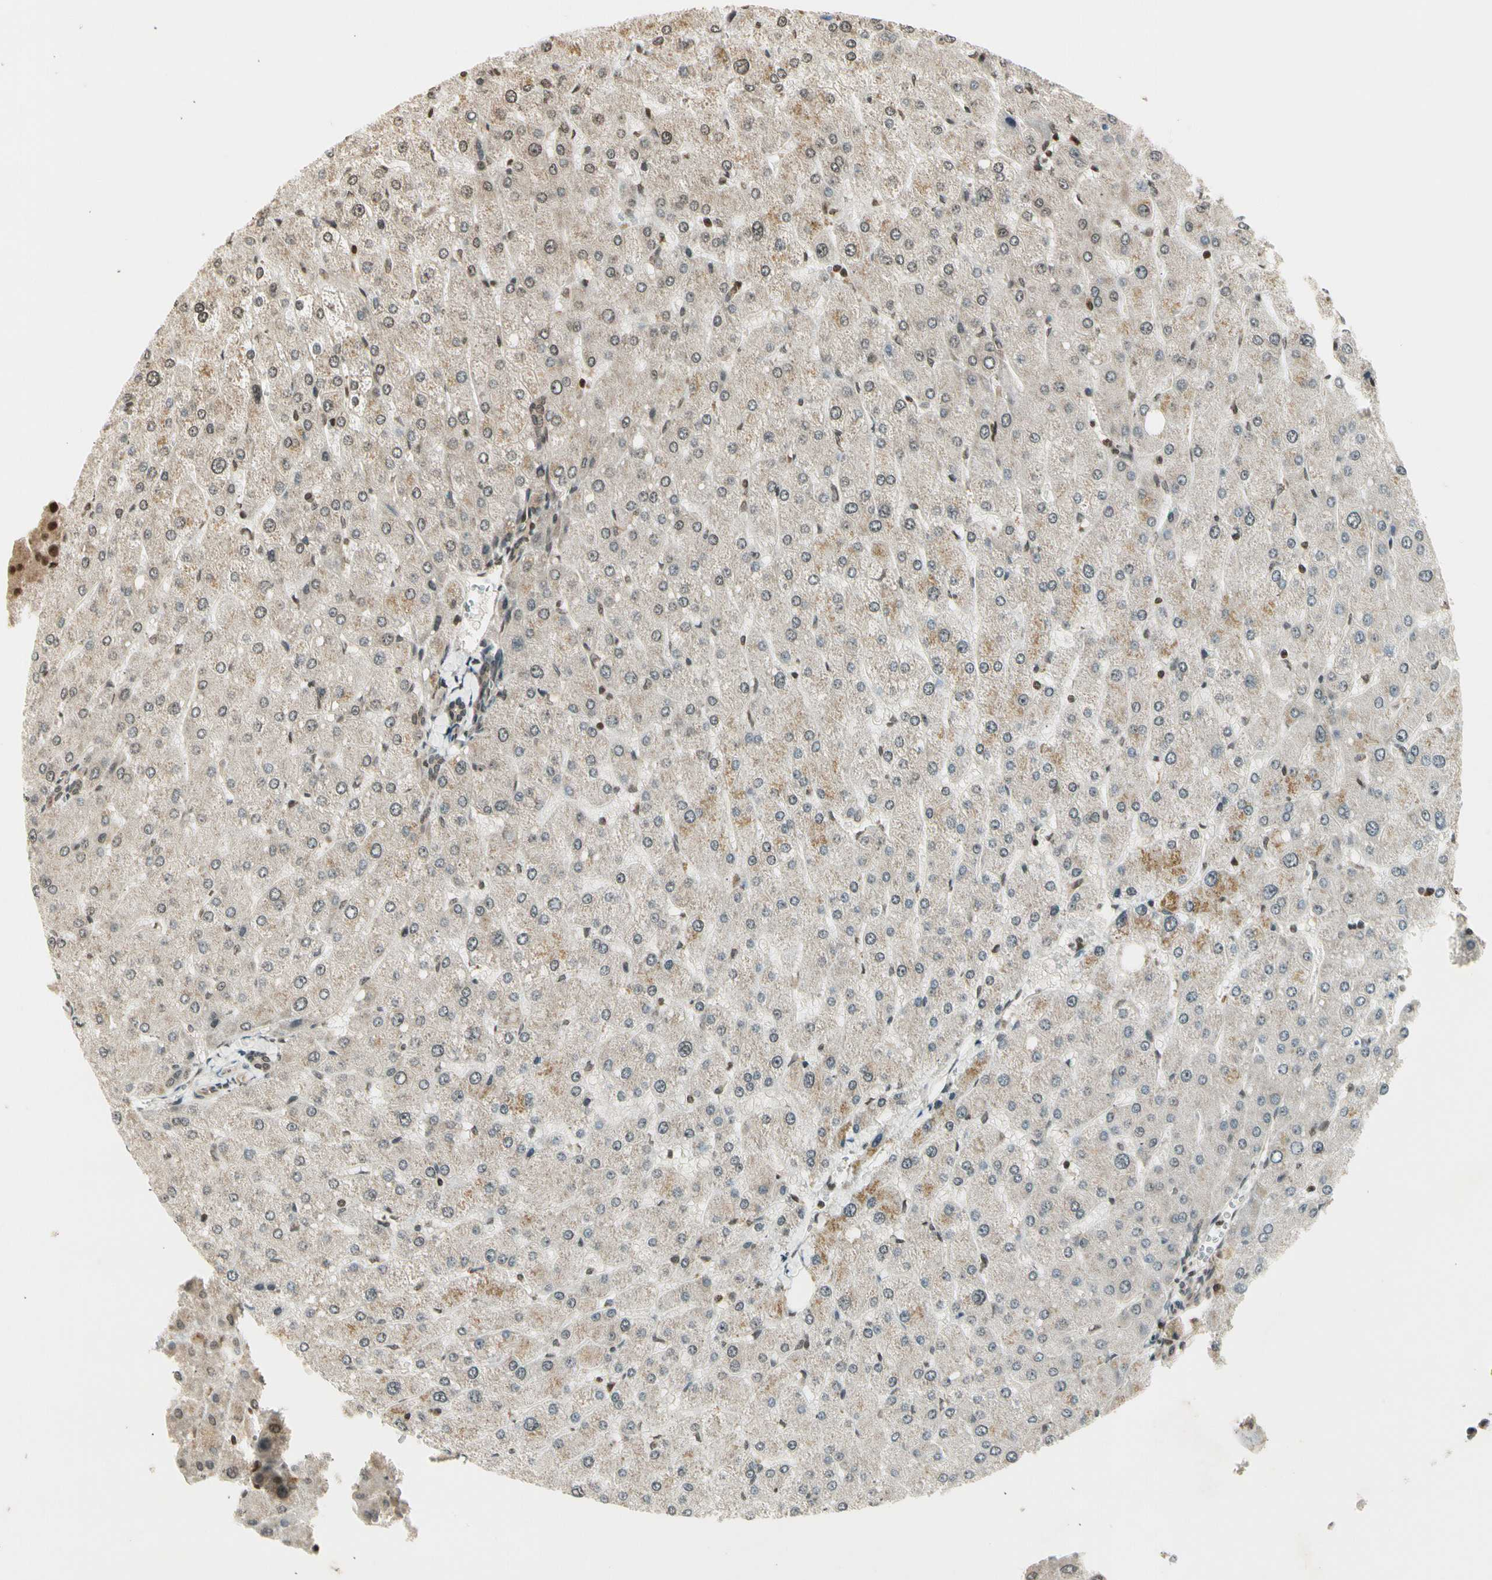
{"staining": {"intensity": "weak", "quantity": "<25%", "location": "cytoplasmic/membranous"}, "tissue": "liver", "cell_type": "Cholangiocytes", "image_type": "normal", "snomed": [{"axis": "morphology", "description": "Normal tissue, NOS"}, {"axis": "topography", "description": "Liver"}], "caption": "IHC image of normal liver: human liver stained with DAB reveals no significant protein expression in cholangiocytes.", "gene": "SMN2", "patient": {"sex": "male", "age": 55}}